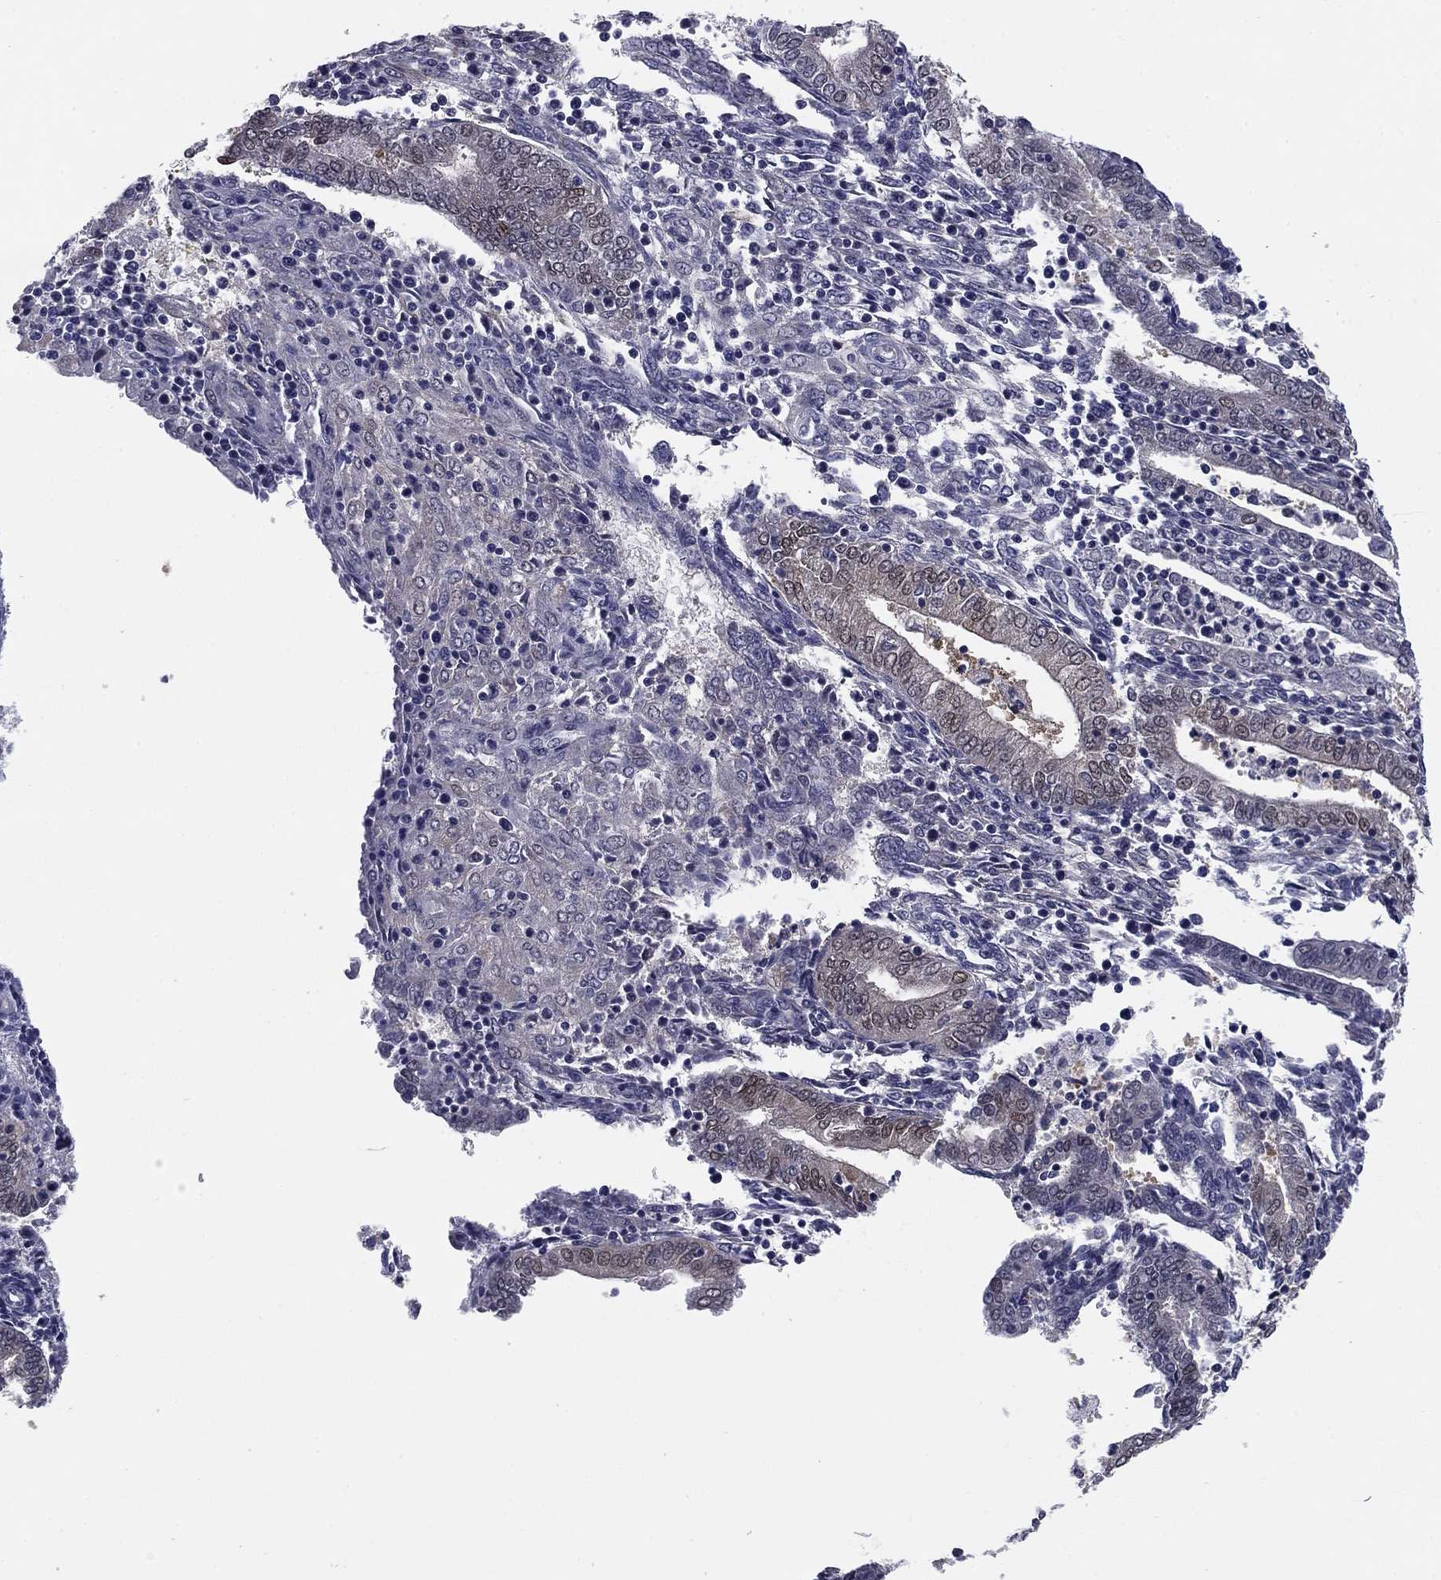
{"staining": {"intensity": "negative", "quantity": "none", "location": "none"}, "tissue": "endometrium", "cell_type": "Cells in endometrial stroma", "image_type": "normal", "snomed": [{"axis": "morphology", "description": "Normal tissue, NOS"}, {"axis": "topography", "description": "Endometrium"}], "caption": "A histopathology image of human endometrium is negative for staining in cells in endometrial stroma. (DAB (3,3'-diaminobenzidine) immunohistochemistry (IHC), high magnification).", "gene": "REXO5", "patient": {"sex": "female", "age": 42}}